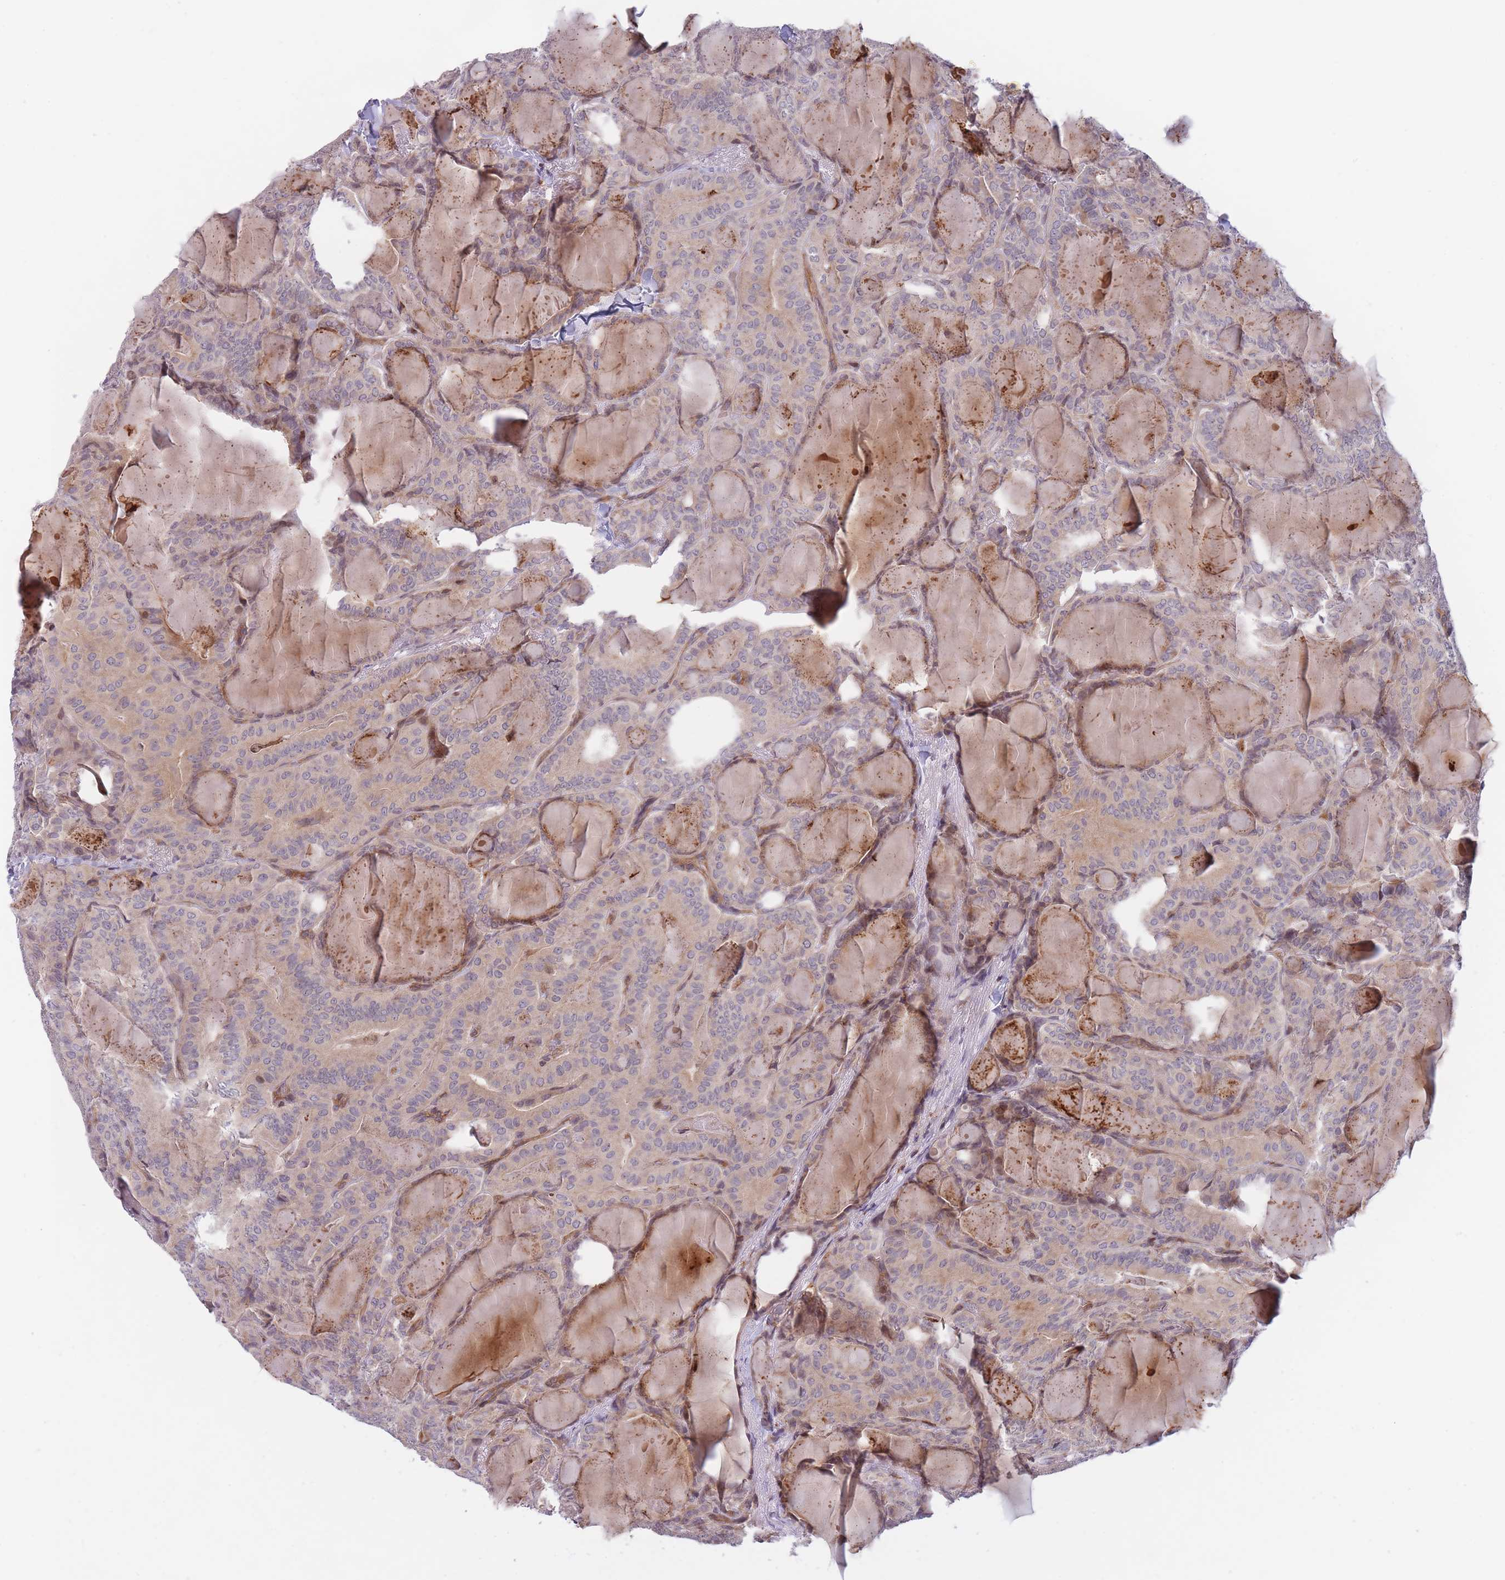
{"staining": {"intensity": "weak", "quantity": "<25%", "location": "cytoplasmic/membranous"}, "tissue": "thyroid cancer", "cell_type": "Tumor cells", "image_type": "cancer", "snomed": [{"axis": "morphology", "description": "Papillary adenocarcinoma, NOS"}, {"axis": "topography", "description": "Thyroid gland"}], "caption": "This is an IHC histopathology image of papillary adenocarcinoma (thyroid). There is no expression in tumor cells.", "gene": "SLC35F5", "patient": {"sex": "female", "age": 68}}